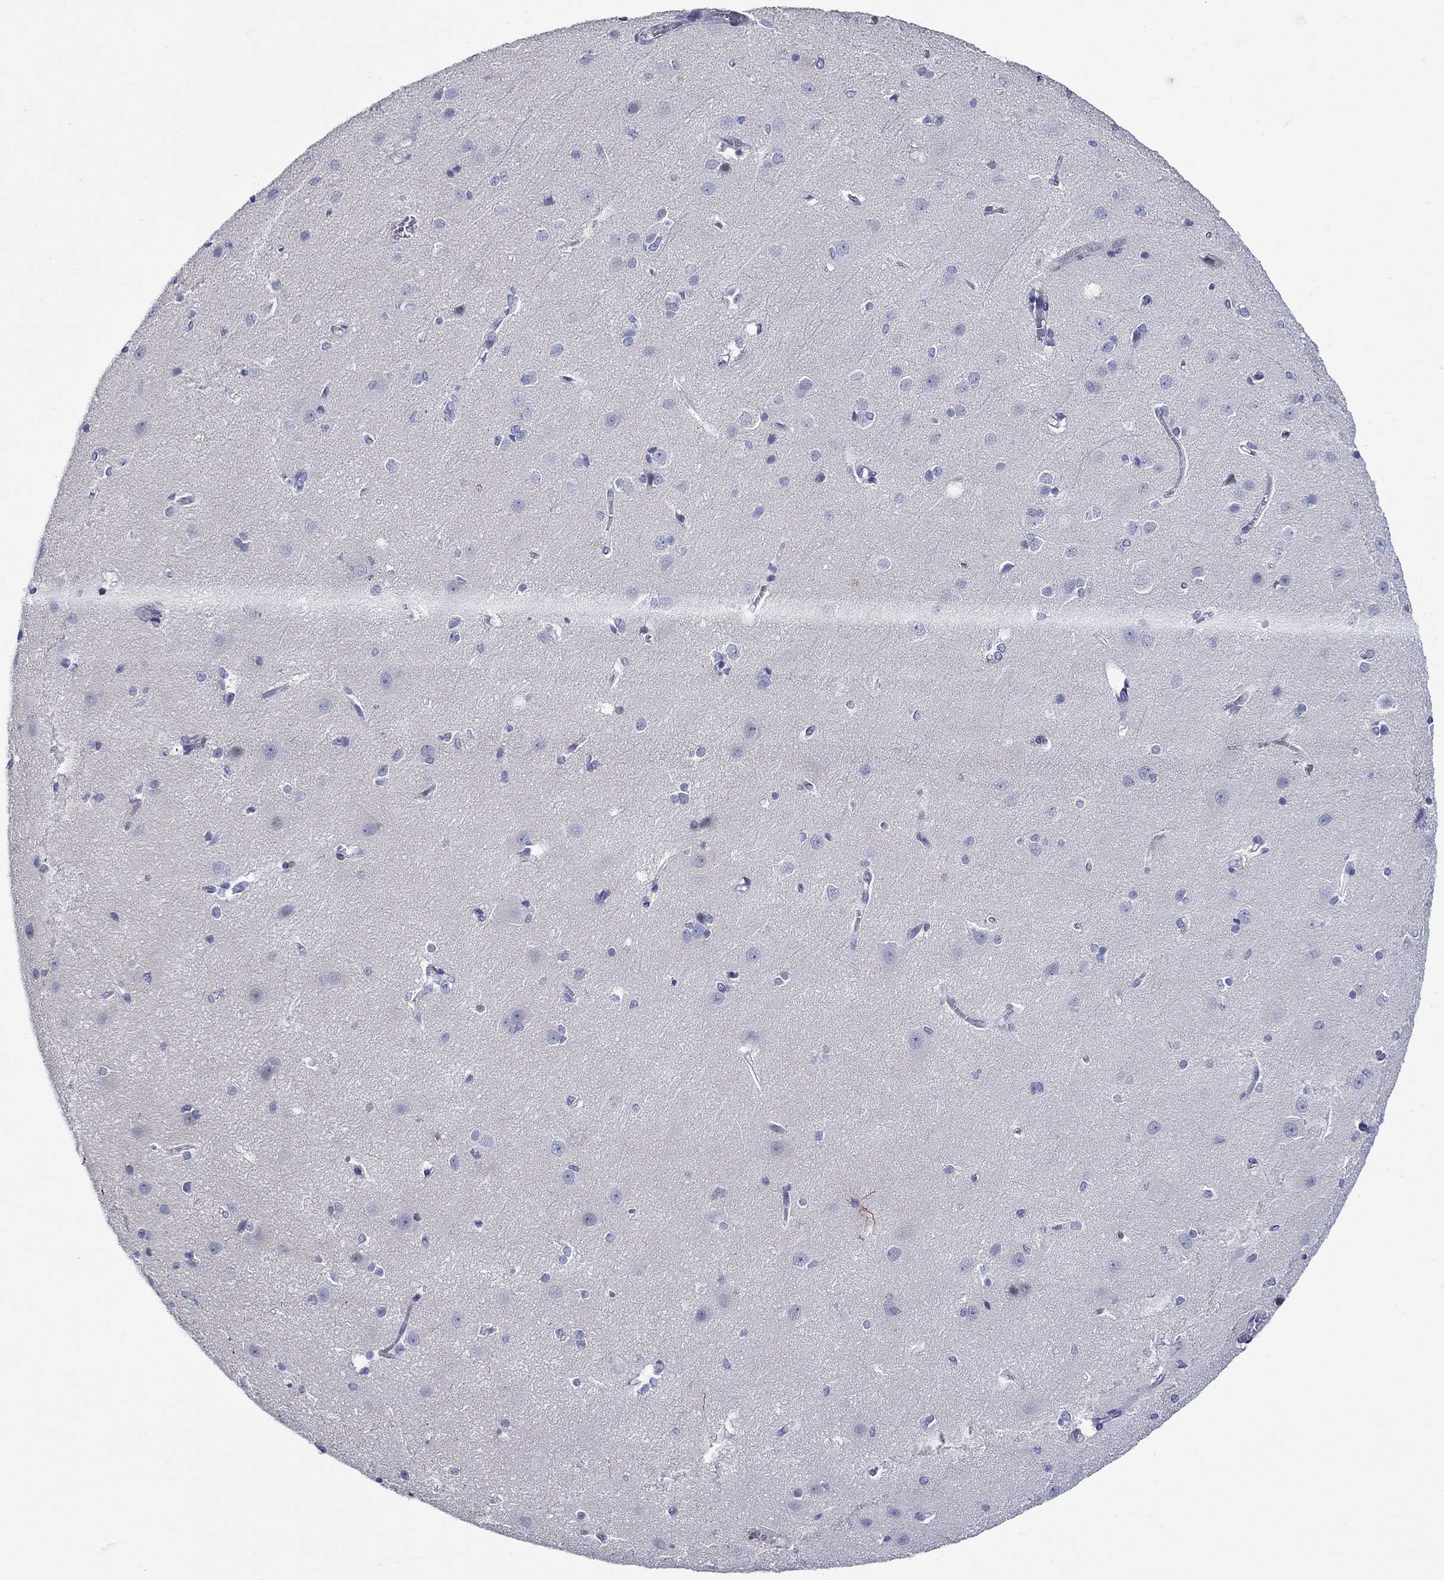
{"staining": {"intensity": "negative", "quantity": "none", "location": "none"}, "tissue": "cerebral cortex", "cell_type": "Endothelial cells", "image_type": "normal", "snomed": [{"axis": "morphology", "description": "Normal tissue, NOS"}, {"axis": "topography", "description": "Cerebral cortex"}], "caption": "The photomicrograph demonstrates no significant staining in endothelial cells of cerebral cortex. (Immunohistochemistry, brightfield microscopy, high magnification).", "gene": "CRYGS", "patient": {"sex": "male", "age": 37}}